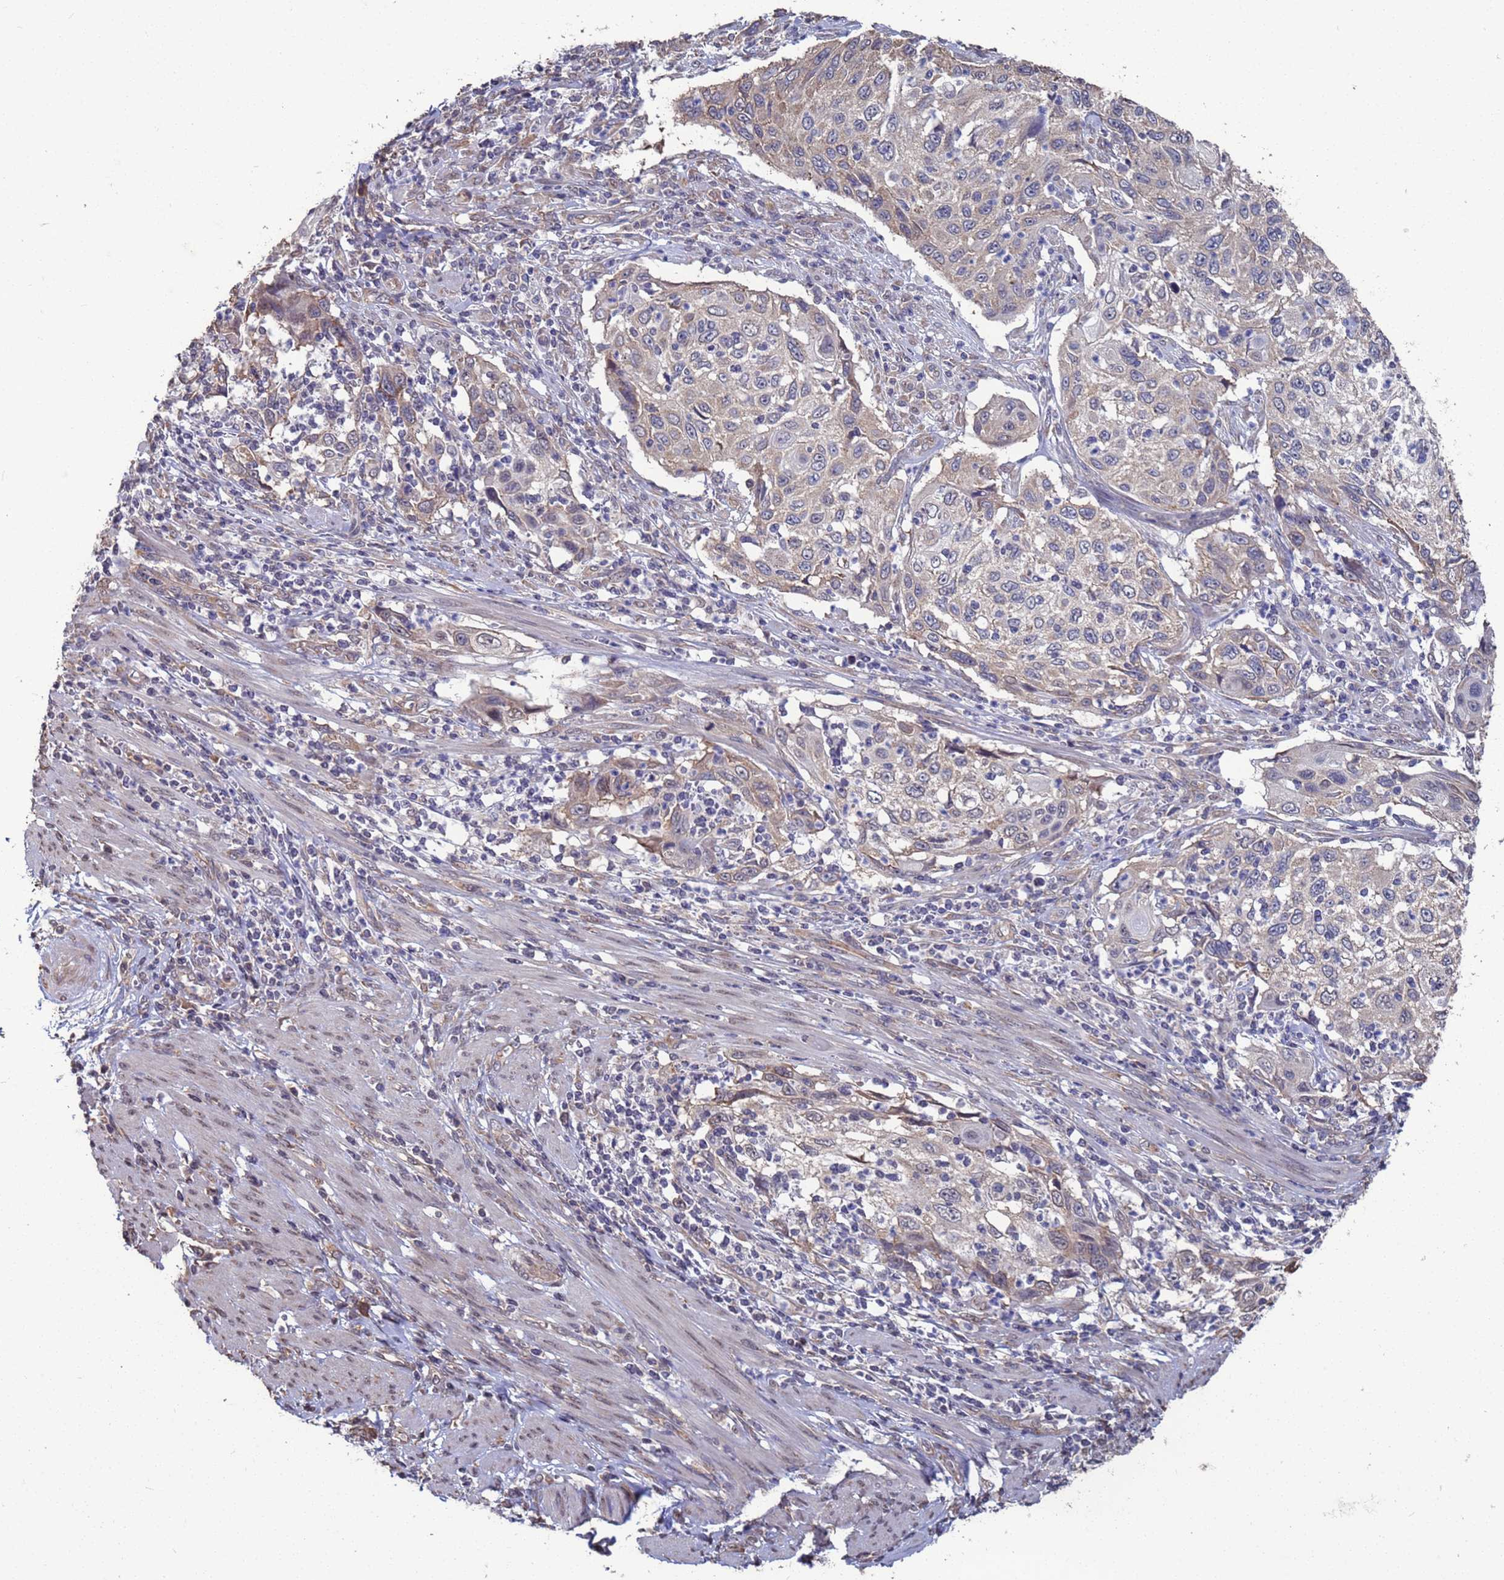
{"staining": {"intensity": "weak", "quantity": "<25%", "location": "cytoplasmic/membranous"}, "tissue": "cervical cancer", "cell_type": "Tumor cells", "image_type": "cancer", "snomed": [{"axis": "morphology", "description": "Squamous cell carcinoma, NOS"}, {"axis": "topography", "description": "Cervix"}], "caption": "A histopathology image of squamous cell carcinoma (cervical) stained for a protein demonstrates no brown staining in tumor cells. The staining is performed using DAB (3,3'-diaminobenzidine) brown chromogen with nuclei counter-stained in using hematoxylin.", "gene": "CFAP119", "patient": {"sex": "female", "age": 70}}